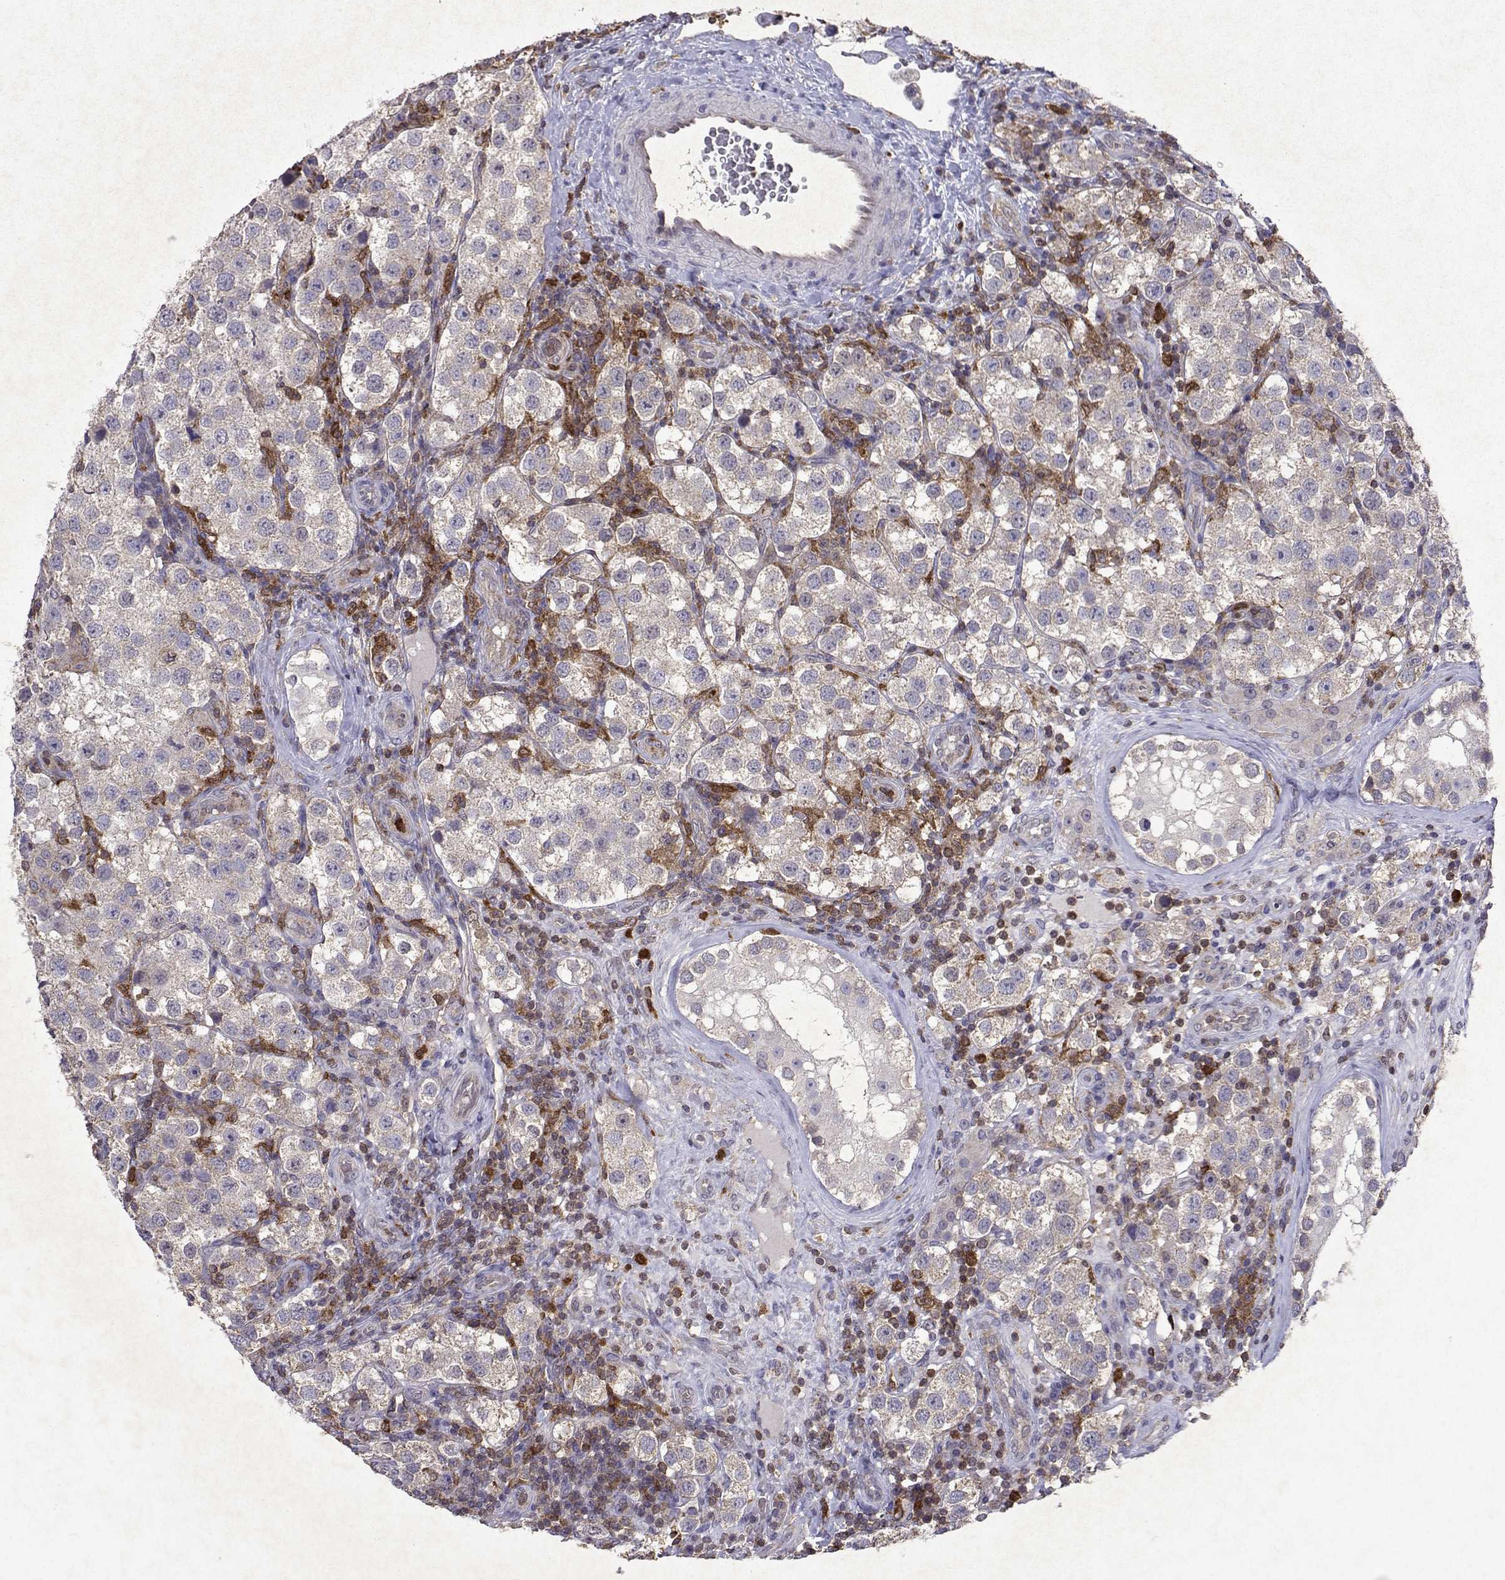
{"staining": {"intensity": "negative", "quantity": "none", "location": "none"}, "tissue": "testis cancer", "cell_type": "Tumor cells", "image_type": "cancer", "snomed": [{"axis": "morphology", "description": "Seminoma, NOS"}, {"axis": "topography", "description": "Testis"}], "caption": "Micrograph shows no significant protein staining in tumor cells of testis seminoma.", "gene": "APAF1", "patient": {"sex": "male", "age": 37}}